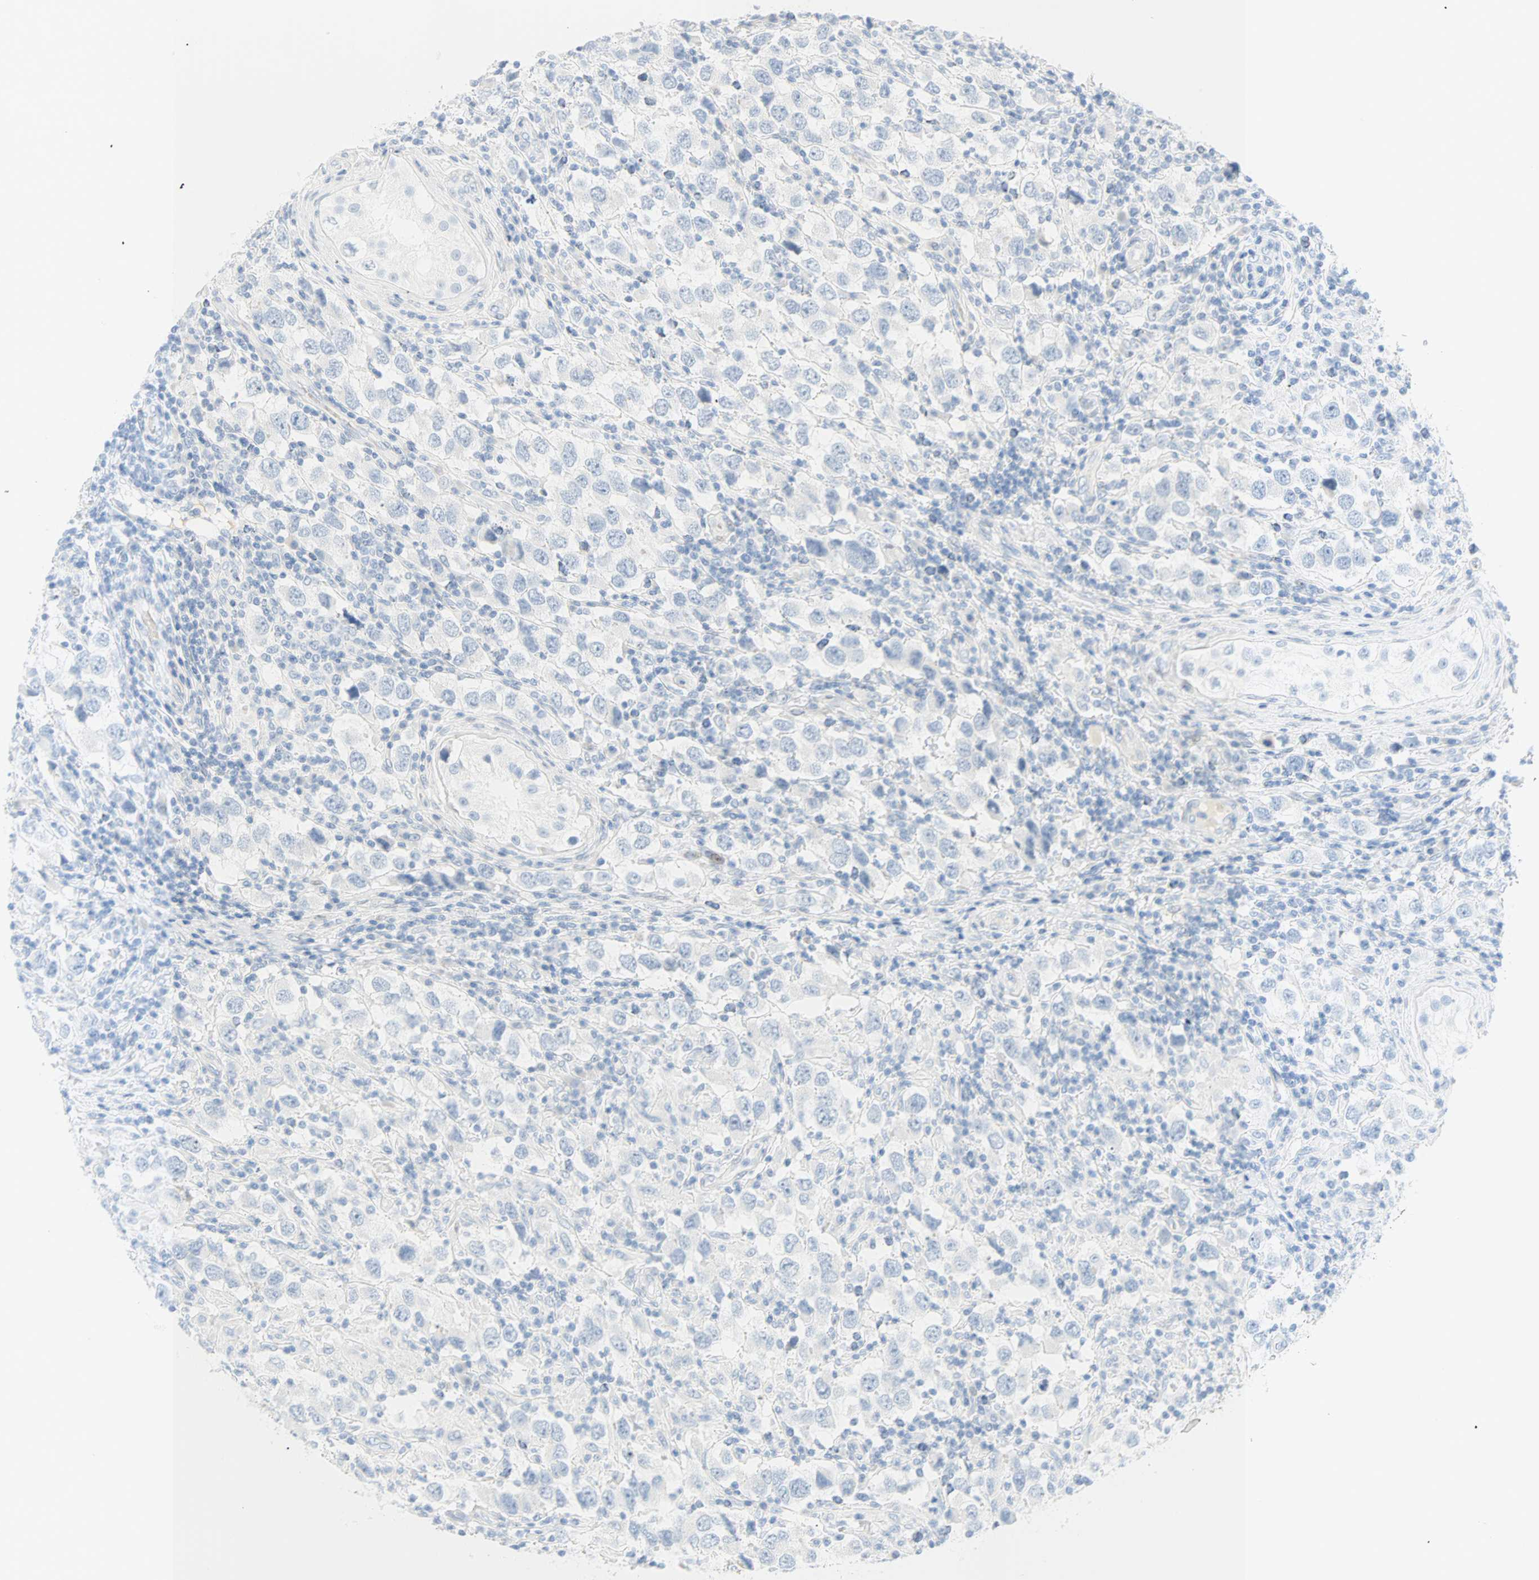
{"staining": {"intensity": "negative", "quantity": "none", "location": "none"}, "tissue": "testis cancer", "cell_type": "Tumor cells", "image_type": "cancer", "snomed": [{"axis": "morphology", "description": "Carcinoma, Embryonal, NOS"}, {"axis": "topography", "description": "Testis"}], "caption": "A micrograph of testis embryonal carcinoma stained for a protein reveals no brown staining in tumor cells.", "gene": "SELENBP1", "patient": {"sex": "male", "age": 21}}